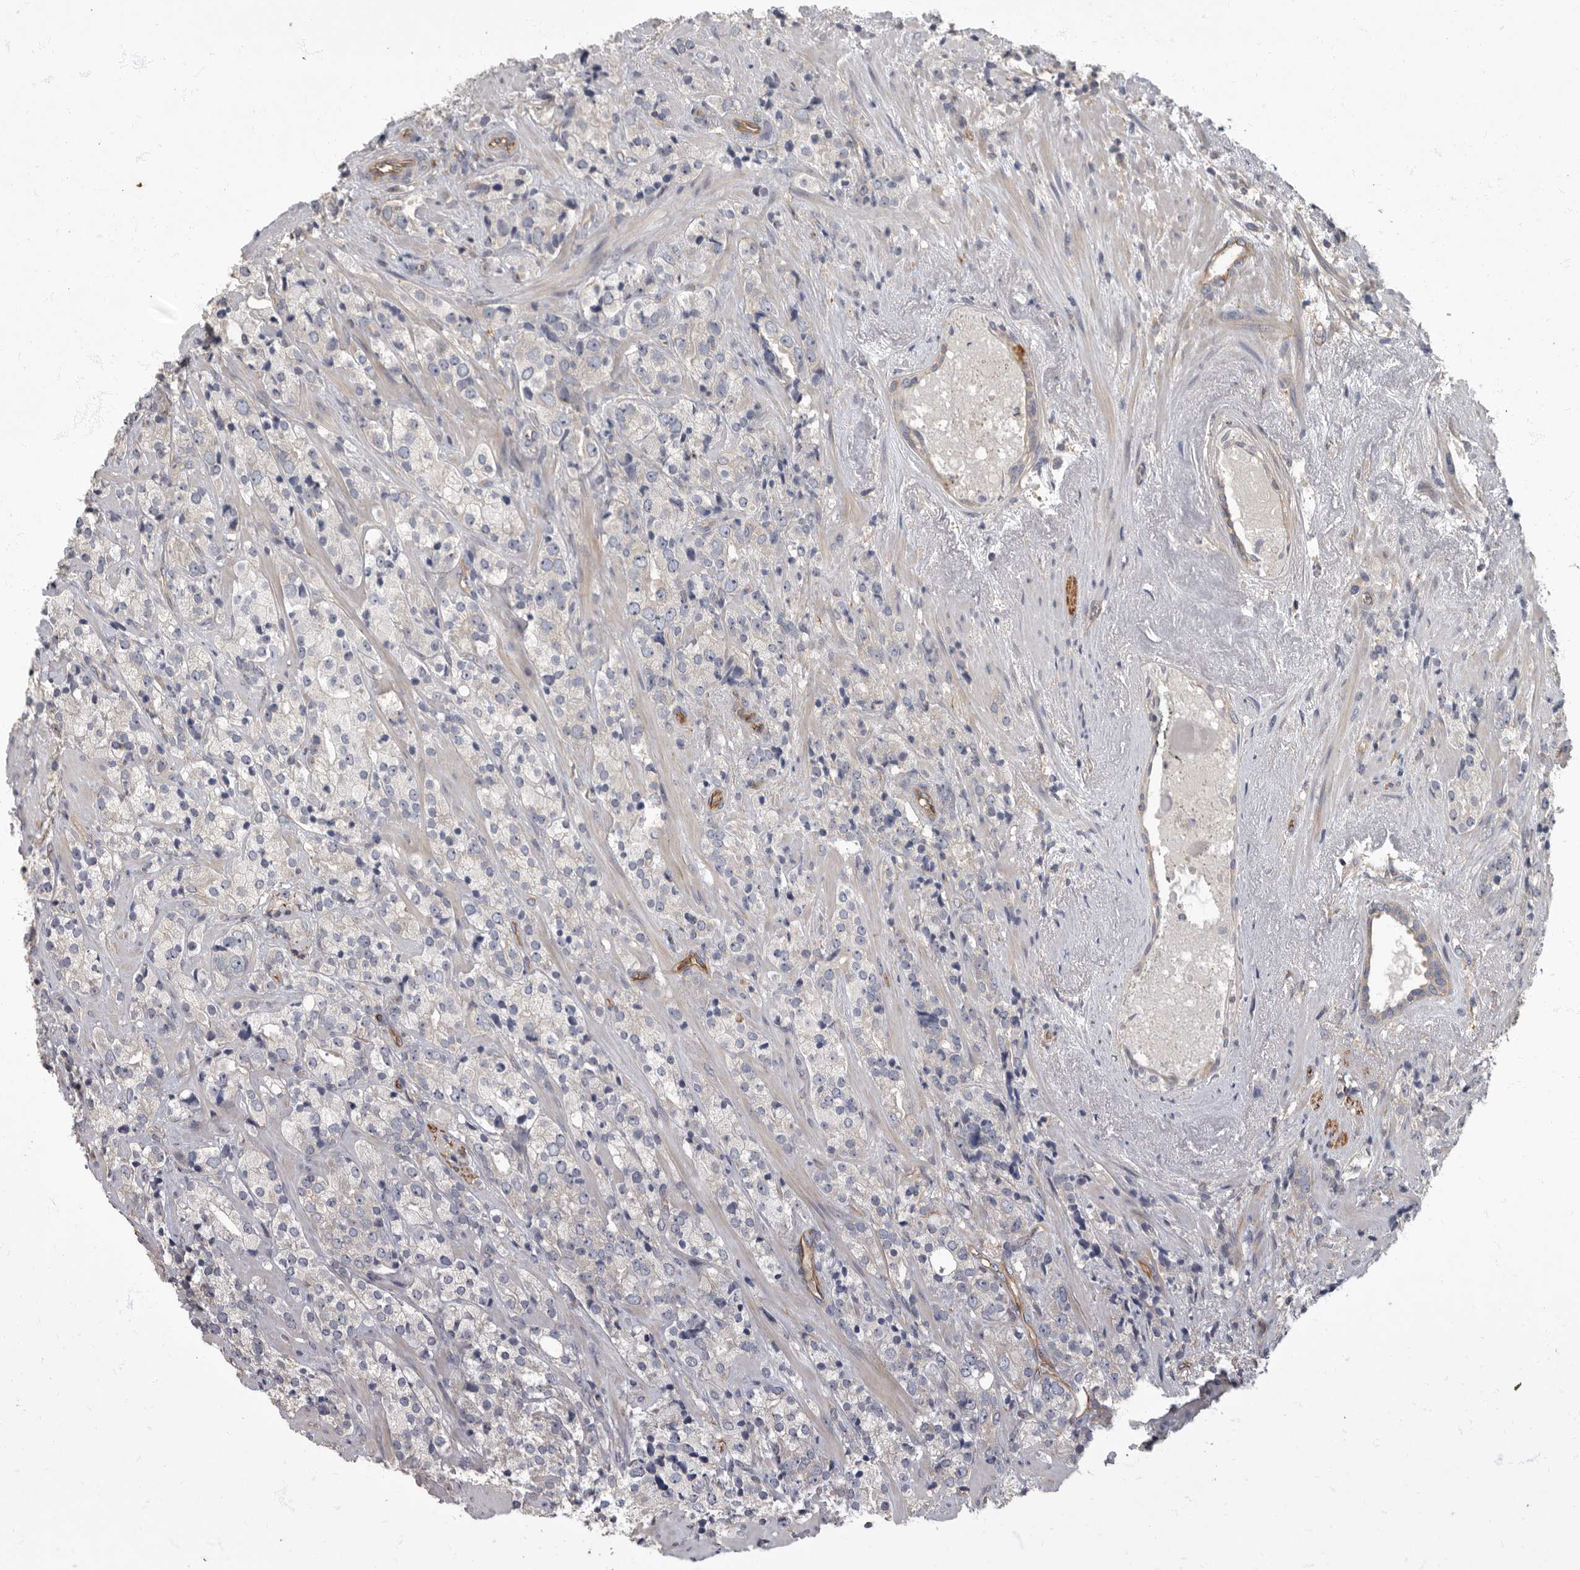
{"staining": {"intensity": "negative", "quantity": "none", "location": "none"}, "tissue": "prostate cancer", "cell_type": "Tumor cells", "image_type": "cancer", "snomed": [{"axis": "morphology", "description": "Adenocarcinoma, High grade"}, {"axis": "topography", "description": "Prostate"}], "caption": "IHC of human high-grade adenocarcinoma (prostate) demonstrates no expression in tumor cells.", "gene": "PDK1", "patient": {"sex": "male", "age": 71}}